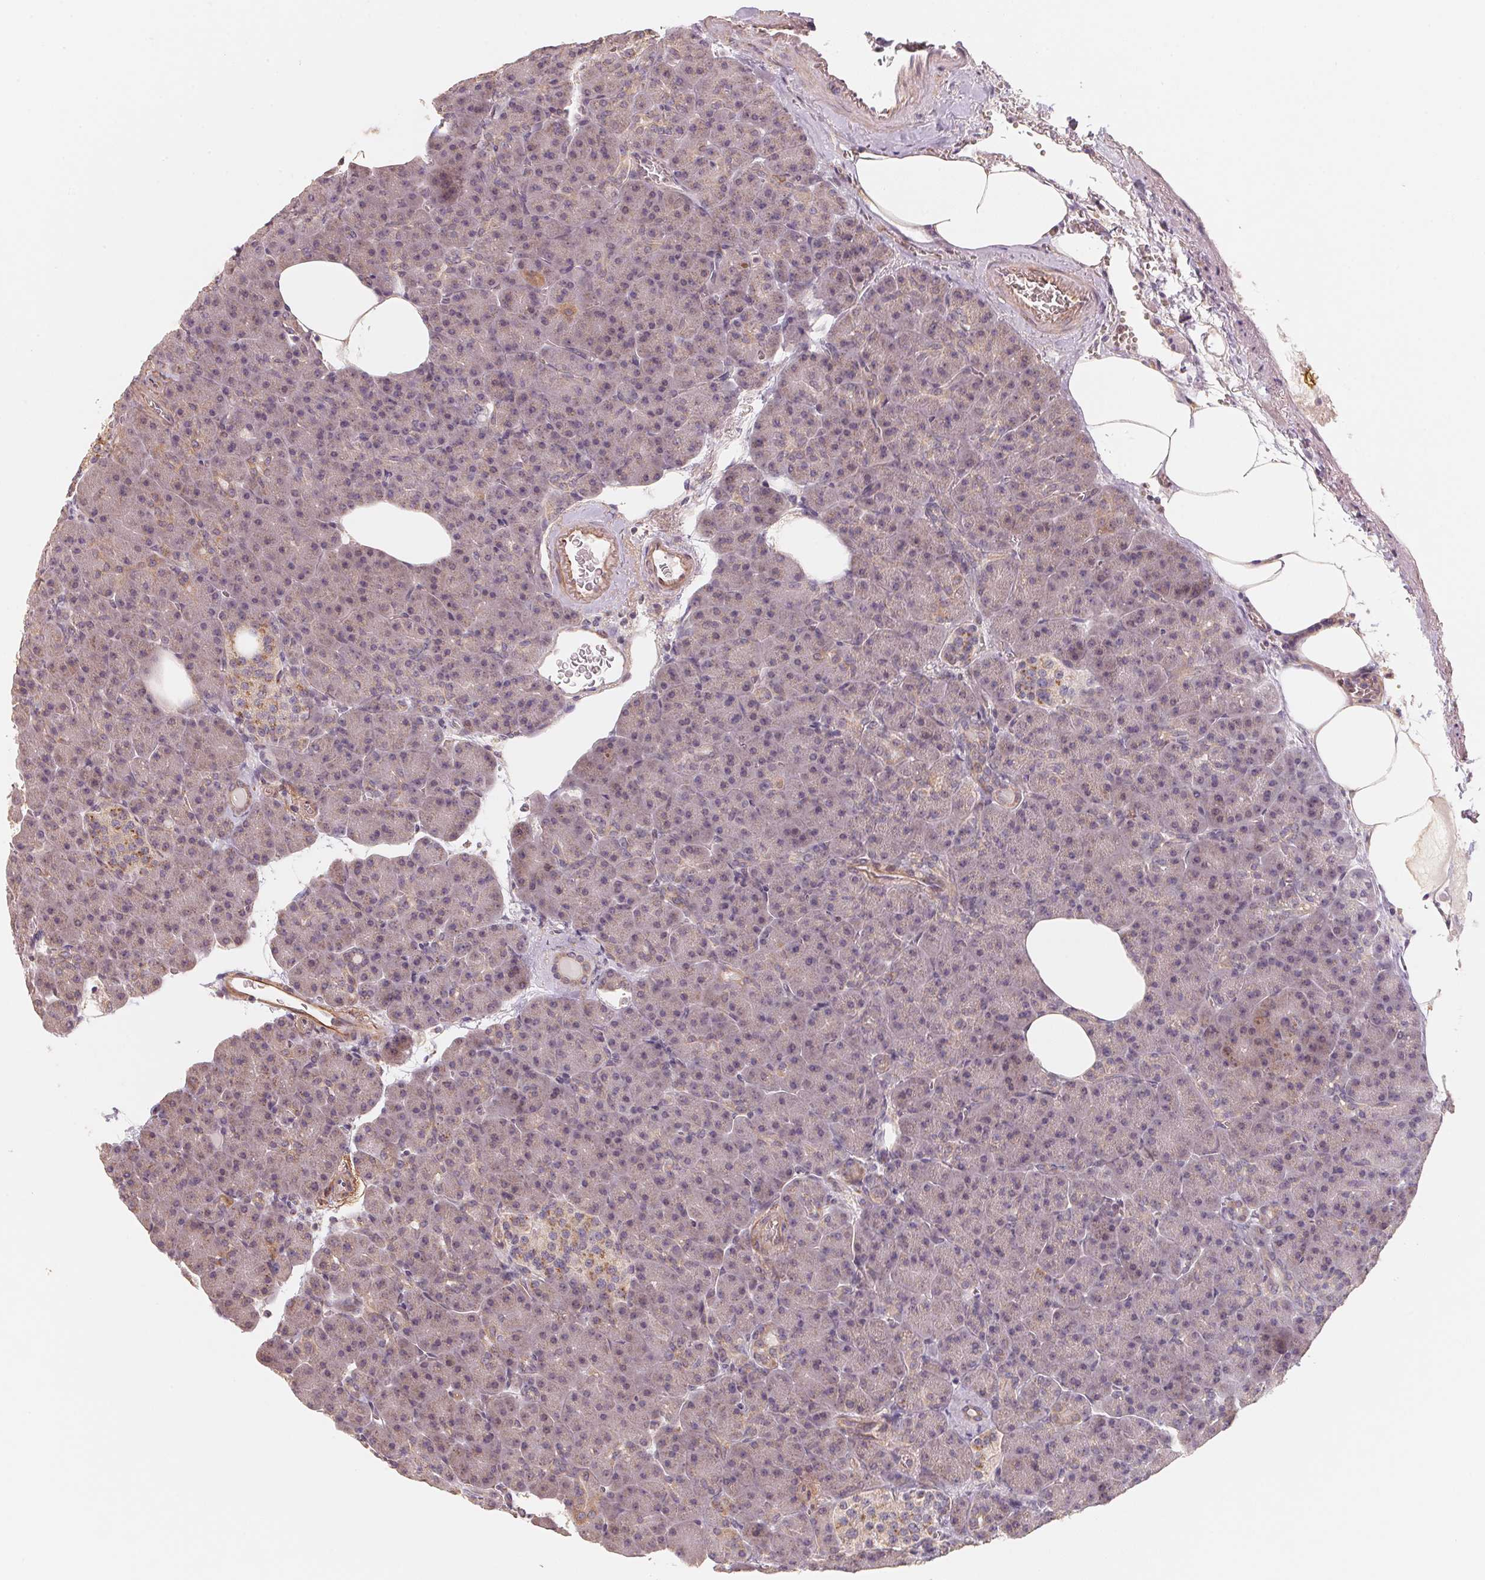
{"staining": {"intensity": "moderate", "quantity": "<25%", "location": "cytoplasmic/membranous"}, "tissue": "pancreas", "cell_type": "Exocrine glandular cells", "image_type": "normal", "snomed": [{"axis": "morphology", "description": "Normal tissue, NOS"}, {"axis": "topography", "description": "Pancreas"}], "caption": "This photomicrograph reveals IHC staining of unremarkable pancreas, with low moderate cytoplasmic/membranous positivity in approximately <25% of exocrine glandular cells.", "gene": "TSPAN12", "patient": {"sex": "female", "age": 74}}